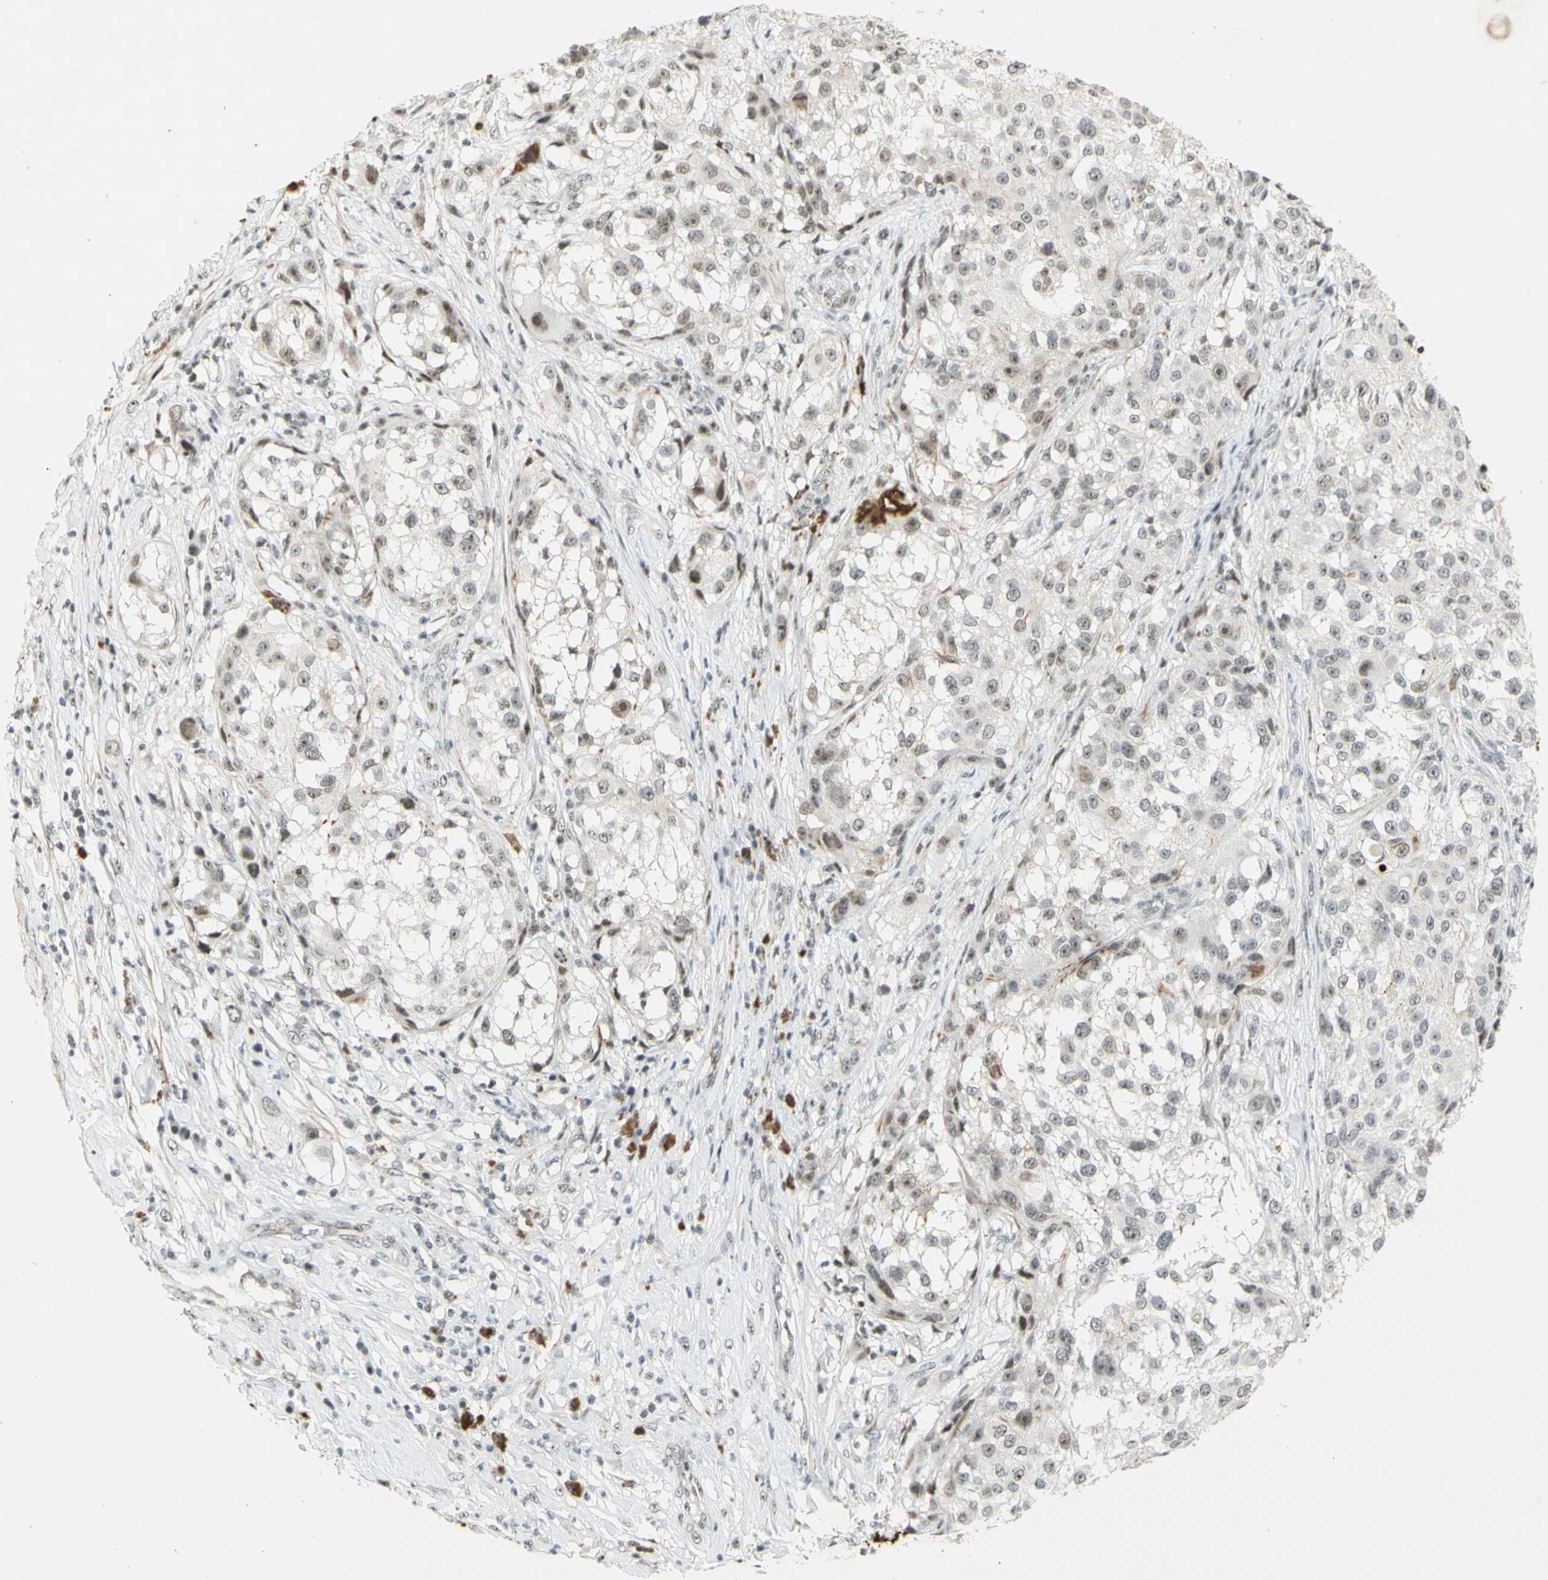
{"staining": {"intensity": "moderate", "quantity": ">75%", "location": "nuclear"}, "tissue": "melanoma", "cell_type": "Tumor cells", "image_type": "cancer", "snomed": [{"axis": "morphology", "description": "Necrosis, NOS"}, {"axis": "morphology", "description": "Malignant melanoma, NOS"}, {"axis": "topography", "description": "Skin"}], "caption": "Immunohistochemistry (DAB) staining of human melanoma exhibits moderate nuclear protein staining in approximately >75% of tumor cells.", "gene": "IRF1", "patient": {"sex": "female", "age": 87}}